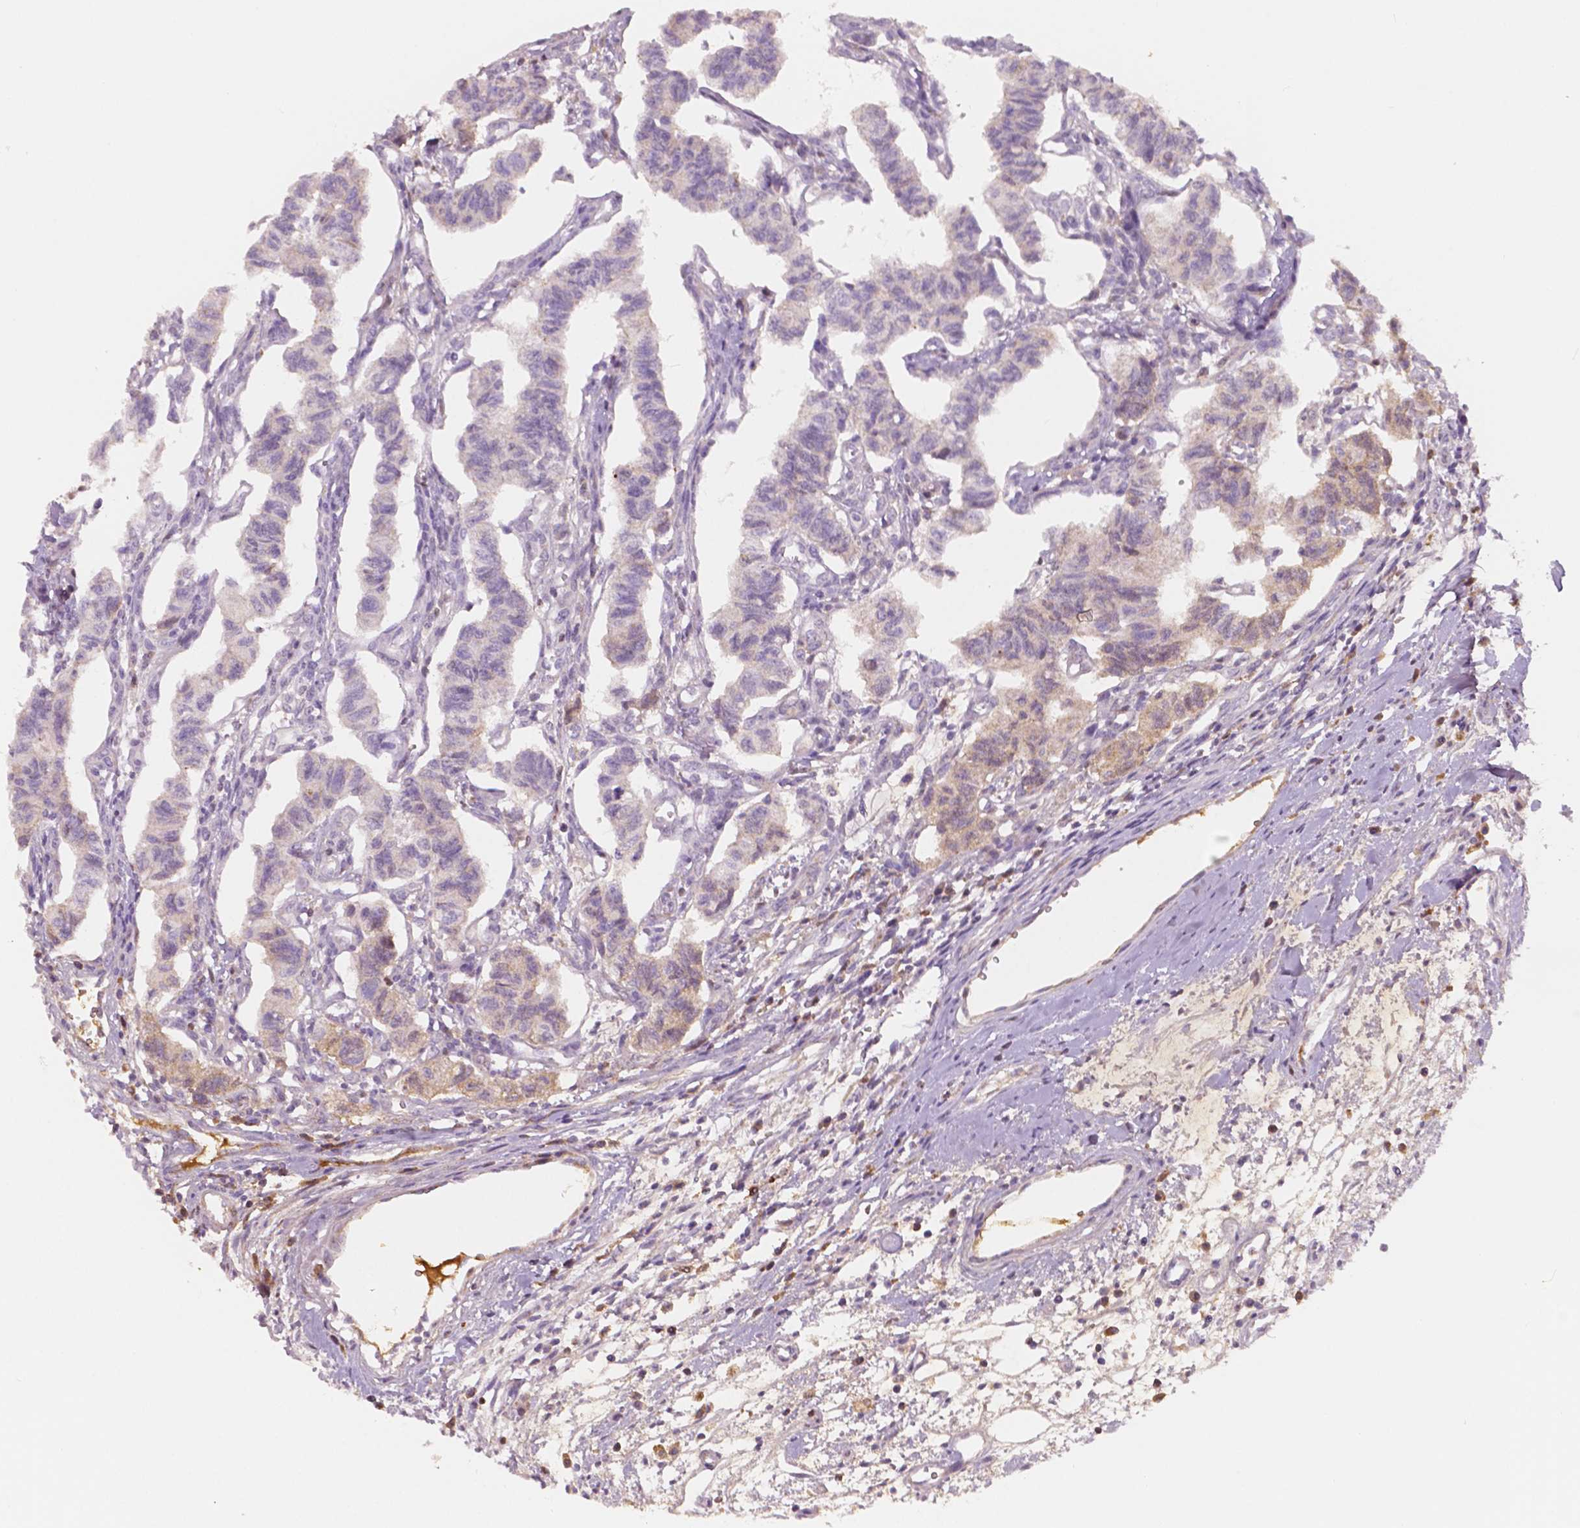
{"staining": {"intensity": "moderate", "quantity": "<25%", "location": "cytoplasmic/membranous"}, "tissue": "carcinoid", "cell_type": "Tumor cells", "image_type": "cancer", "snomed": [{"axis": "morphology", "description": "Carcinoid, malignant, NOS"}, {"axis": "topography", "description": "Kidney"}], "caption": "High-magnification brightfield microscopy of carcinoid stained with DAB (3,3'-diaminobenzidine) (brown) and counterstained with hematoxylin (blue). tumor cells exhibit moderate cytoplasmic/membranous staining is seen in approximately<25% of cells.", "gene": "APOA4", "patient": {"sex": "female", "age": 41}}